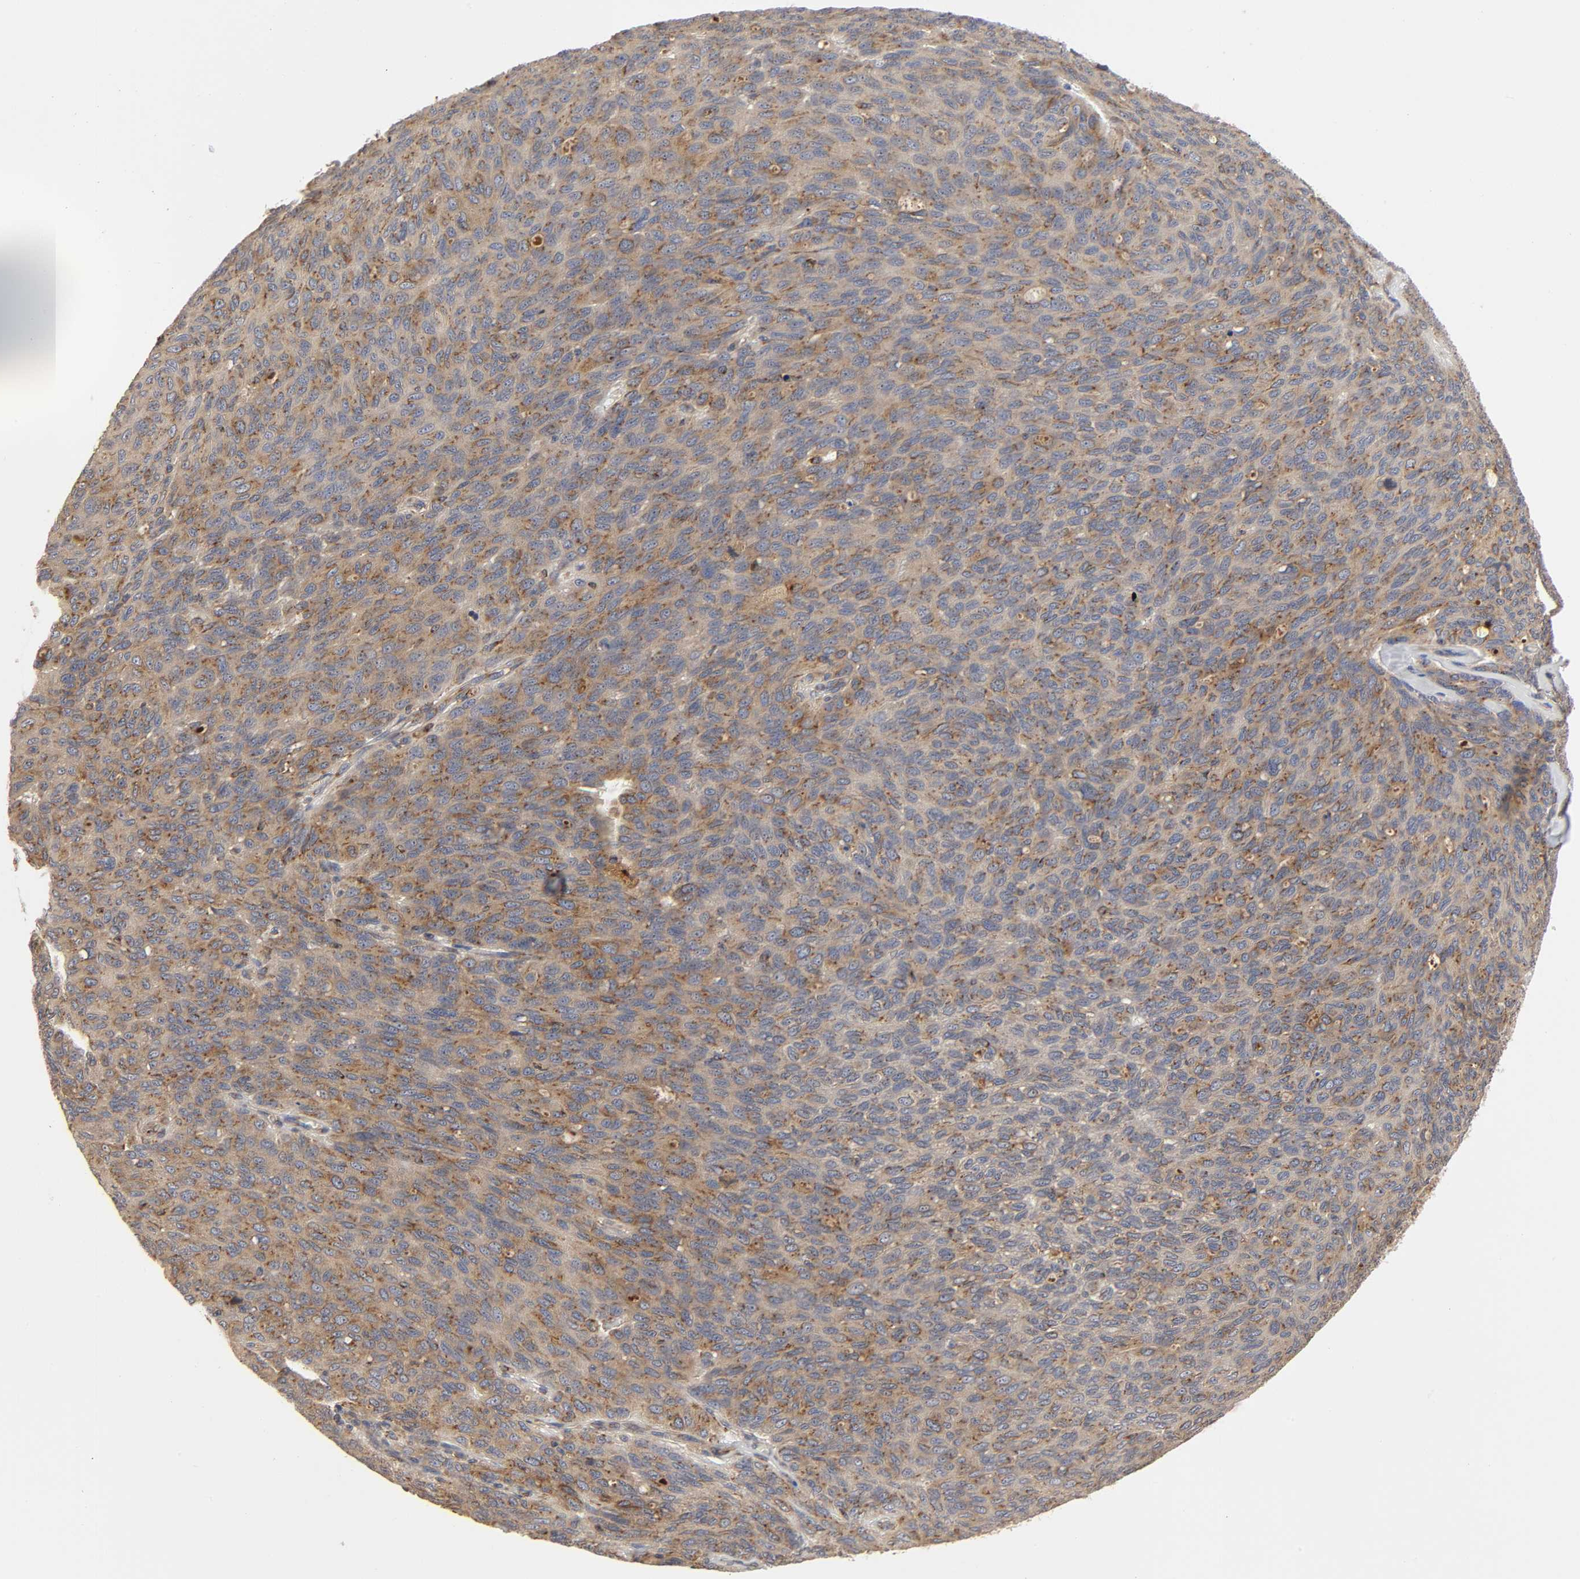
{"staining": {"intensity": "moderate", "quantity": ">75%", "location": "cytoplasmic/membranous"}, "tissue": "ovarian cancer", "cell_type": "Tumor cells", "image_type": "cancer", "snomed": [{"axis": "morphology", "description": "Carcinoma, endometroid"}, {"axis": "topography", "description": "Ovary"}], "caption": "Approximately >75% of tumor cells in ovarian endometroid carcinoma show moderate cytoplasmic/membranous protein staining as visualized by brown immunohistochemical staining.", "gene": "GNPTG", "patient": {"sex": "female", "age": 60}}